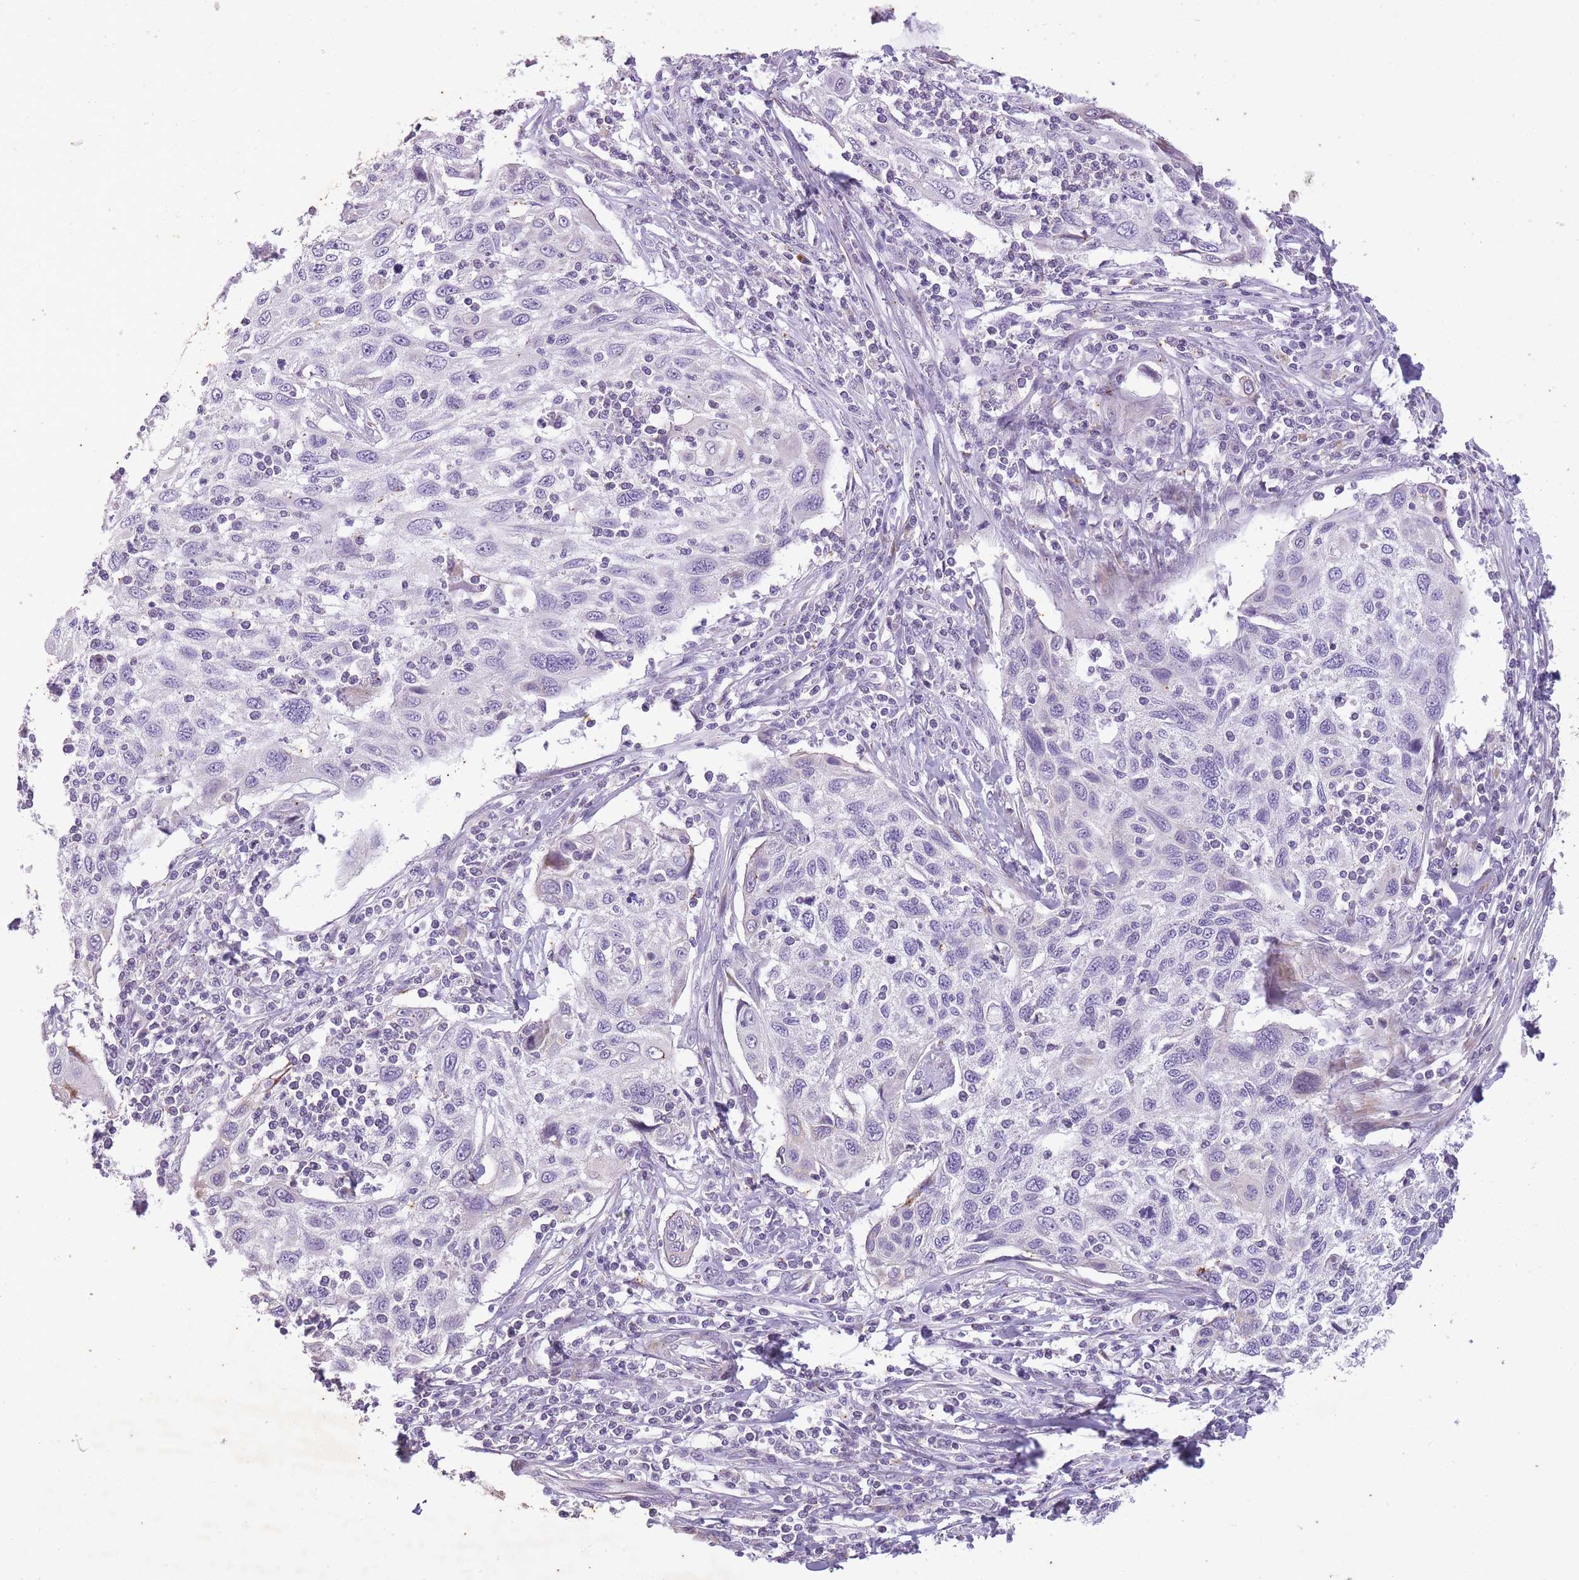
{"staining": {"intensity": "negative", "quantity": "none", "location": "none"}, "tissue": "cervical cancer", "cell_type": "Tumor cells", "image_type": "cancer", "snomed": [{"axis": "morphology", "description": "Squamous cell carcinoma, NOS"}, {"axis": "topography", "description": "Cervix"}], "caption": "This micrograph is of cervical cancer stained with immunohistochemistry (IHC) to label a protein in brown with the nuclei are counter-stained blue. There is no expression in tumor cells.", "gene": "CNTNAP3", "patient": {"sex": "female", "age": 70}}